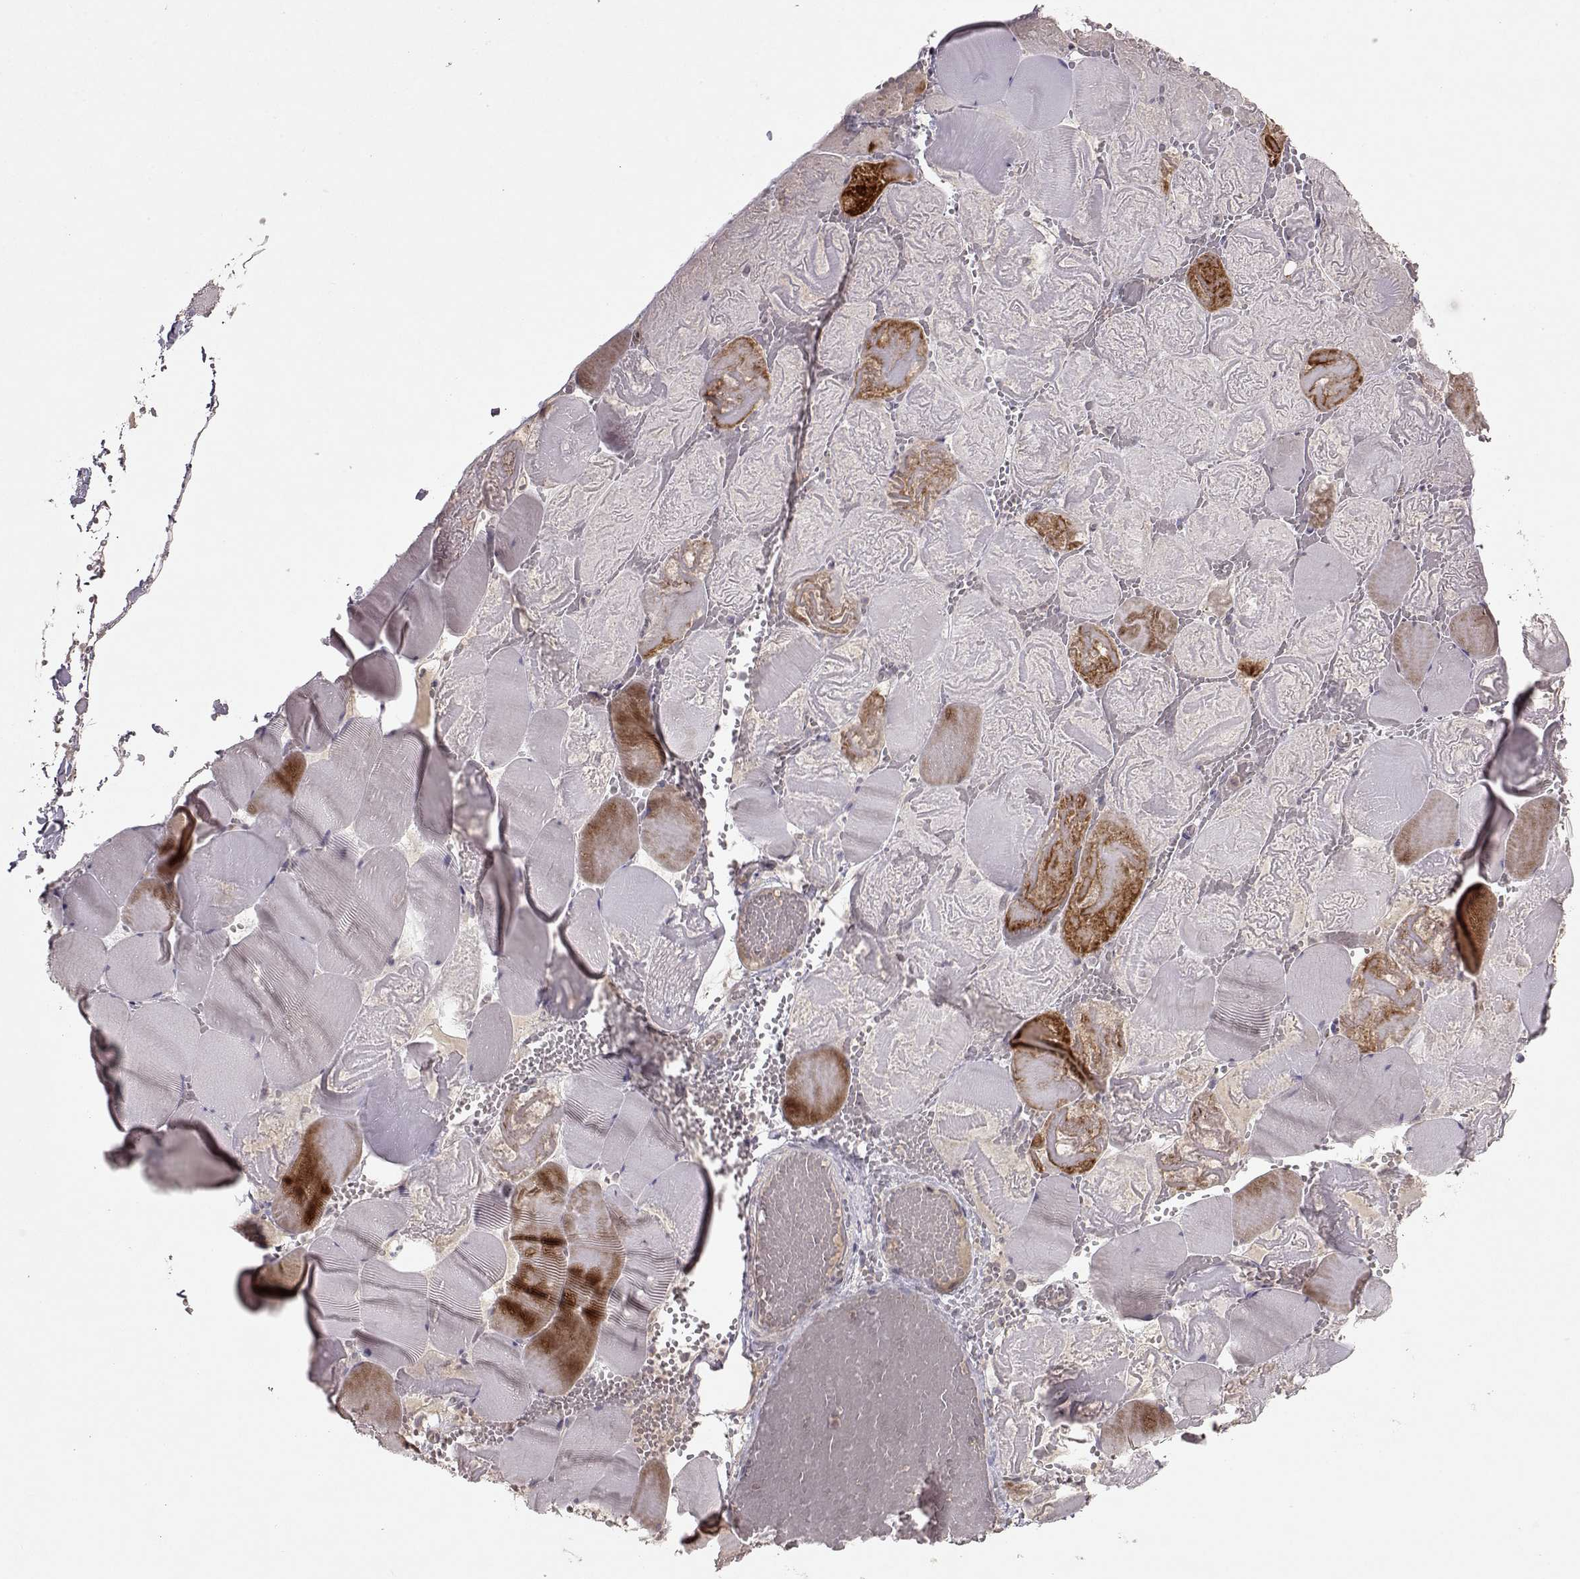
{"staining": {"intensity": "strong", "quantity": "25%-75%", "location": "cytoplasmic/membranous"}, "tissue": "skeletal muscle", "cell_type": "Myocytes", "image_type": "normal", "snomed": [{"axis": "morphology", "description": "Normal tissue, NOS"}, {"axis": "morphology", "description": "Malignant melanoma, Metastatic site"}, {"axis": "topography", "description": "Skeletal muscle"}], "caption": "The histopathology image reveals immunohistochemical staining of normal skeletal muscle. There is strong cytoplasmic/membranous positivity is identified in about 25%-75% of myocytes. Nuclei are stained in blue.", "gene": "CMTM3", "patient": {"sex": "male", "age": 50}}